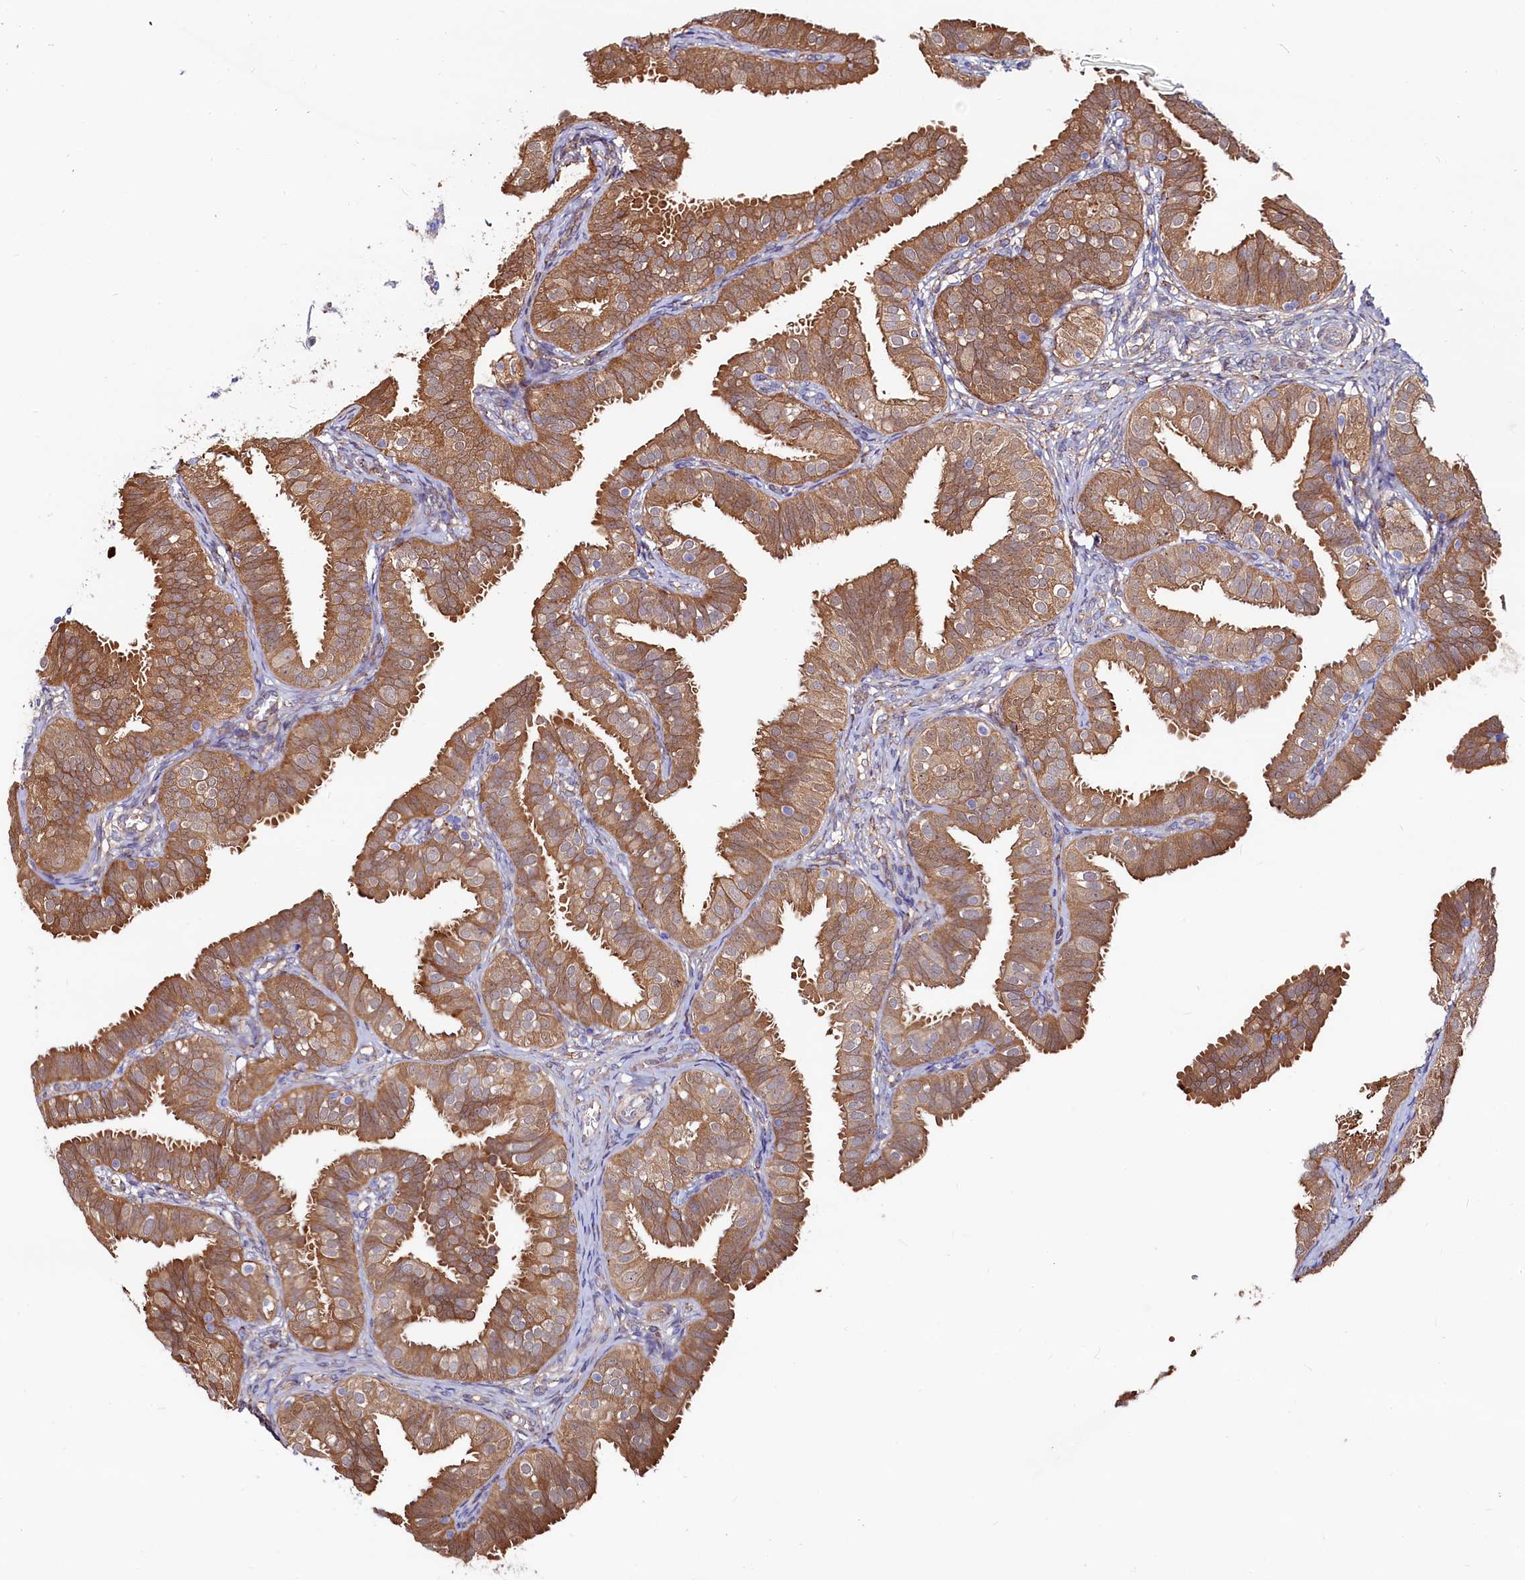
{"staining": {"intensity": "moderate", "quantity": ">75%", "location": "cytoplasmic/membranous"}, "tissue": "fallopian tube", "cell_type": "Glandular cells", "image_type": "normal", "snomed": [{"axis": "morphology", "description": "Normal tissue, NOS"}, {"axis": "topography", "description": "Fallopian tube"}], "caption": "This photomicrograph reveals immunohistochemistry (IHC) staining of normal fallopian tube, with medium moderate cytoplasmic/membranous positivity in approximately >75% of glandular cells.", "gene": "ASTE1", "patient": {"sex": "female", "age": 35}}